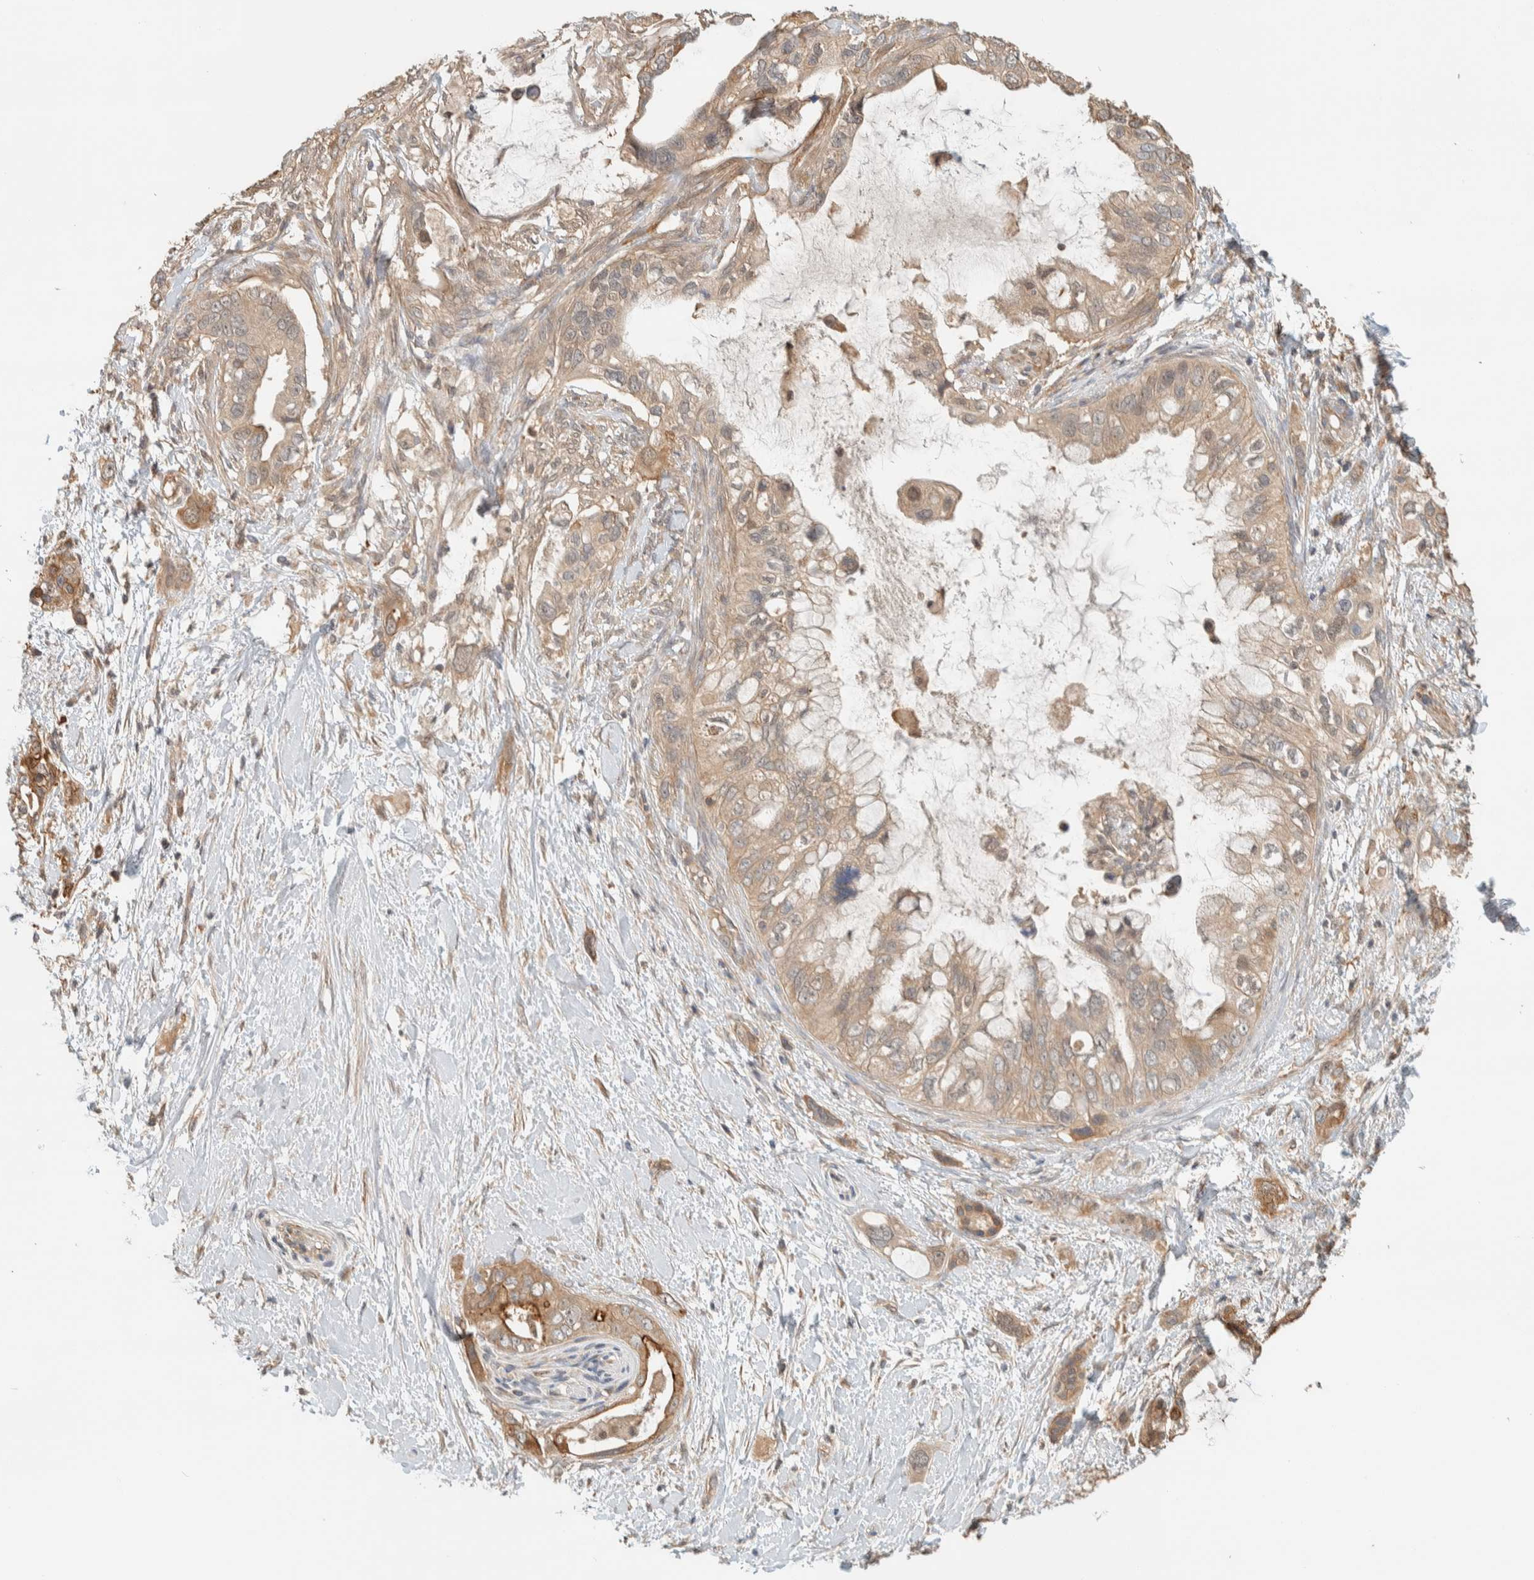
{"staining": {"intensity": "moderate", "quantity": ">75%", "location": "cytoplasmic/membranous"}, "tissue": "pancreatic cancer", "cell_type": "Tumor cells", "image_type": "cancer", "snomed": [{"axis": "morphology", "description": "Adenocarcinoma, NOS"}, {"axis": "topography", "description": "Pancreas"}], "caption": "Pancreatic cancer stained with a brown dye demonstrates moderate cytoplasmic/membranous positive staining in about >75% of tumor cells.", "gene": "RAB11FIP1", "patient": {"sex": "female", "age": 56}}